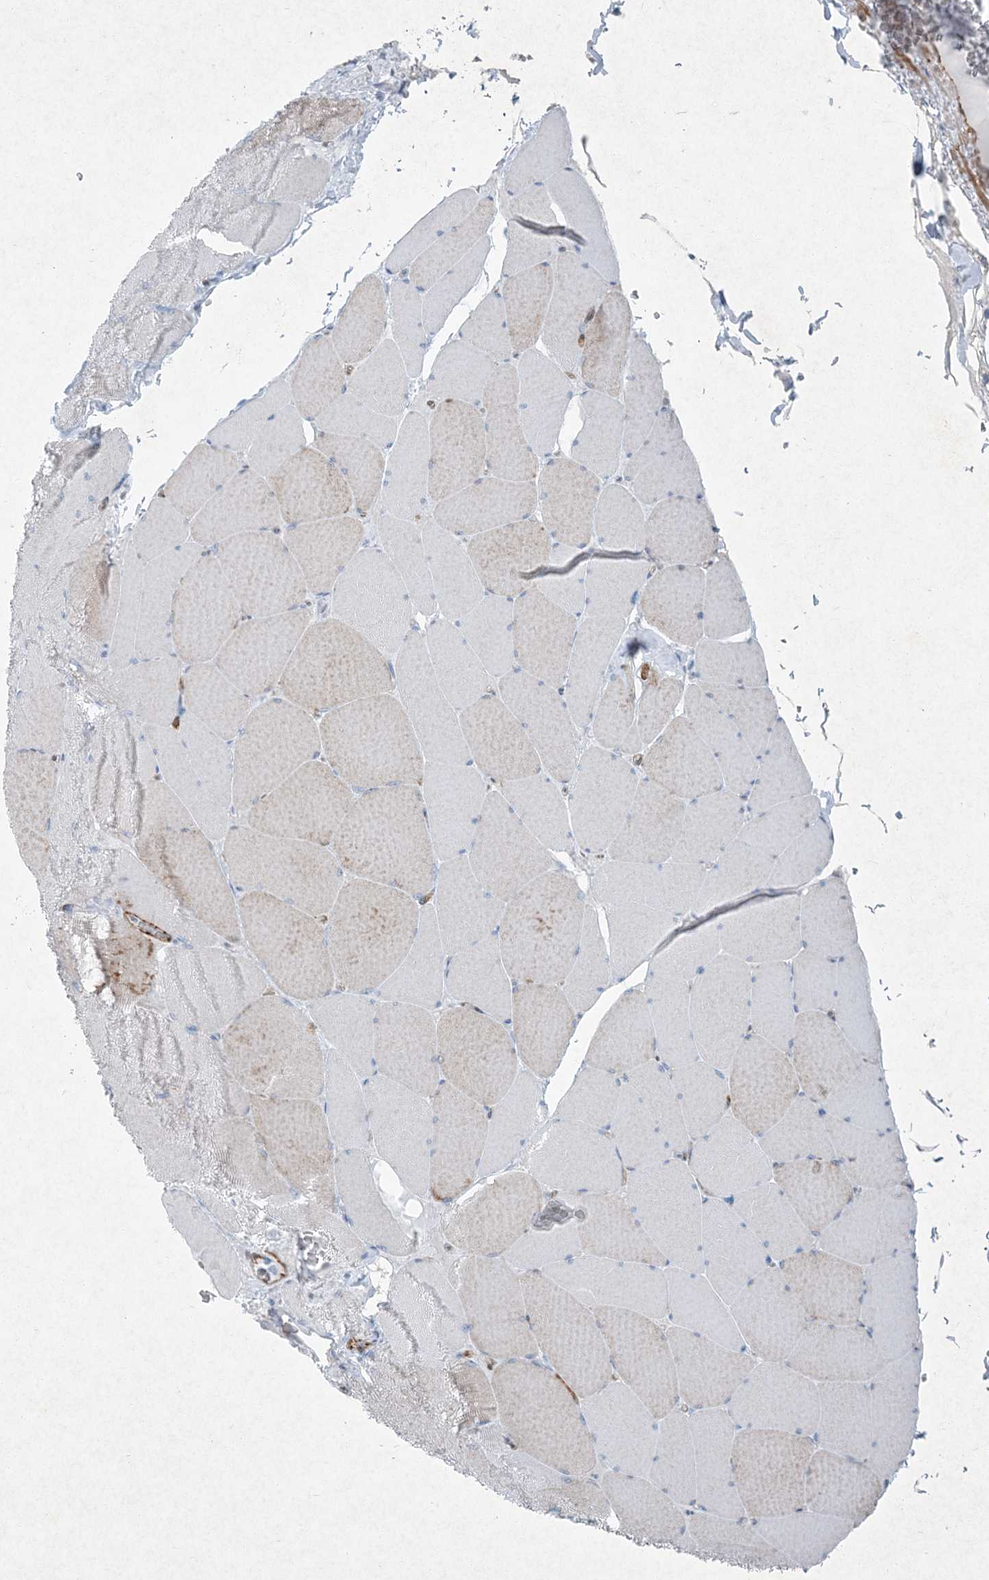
{"staining": {"intensity": "negative", "quantity": "none", "location": "none"}, "tissue": "skeletal muscle", "cell_type": "Myocytes", "image_type": "normal", "snomed": [{"axis": "morphology", "description": "Normal tissue, NOS"}, {"axis": "topography", "description": "Skeletal muscle"}, {"axis": "topography", "description": "Head-Neck"}], "caption": "This is an immunohistochemistry micrograph of unremarkable skeletal muscle. There is no positivity in myocytes.", "gene": "PGM5", "patient": {"sex": "male", "age": 66}}